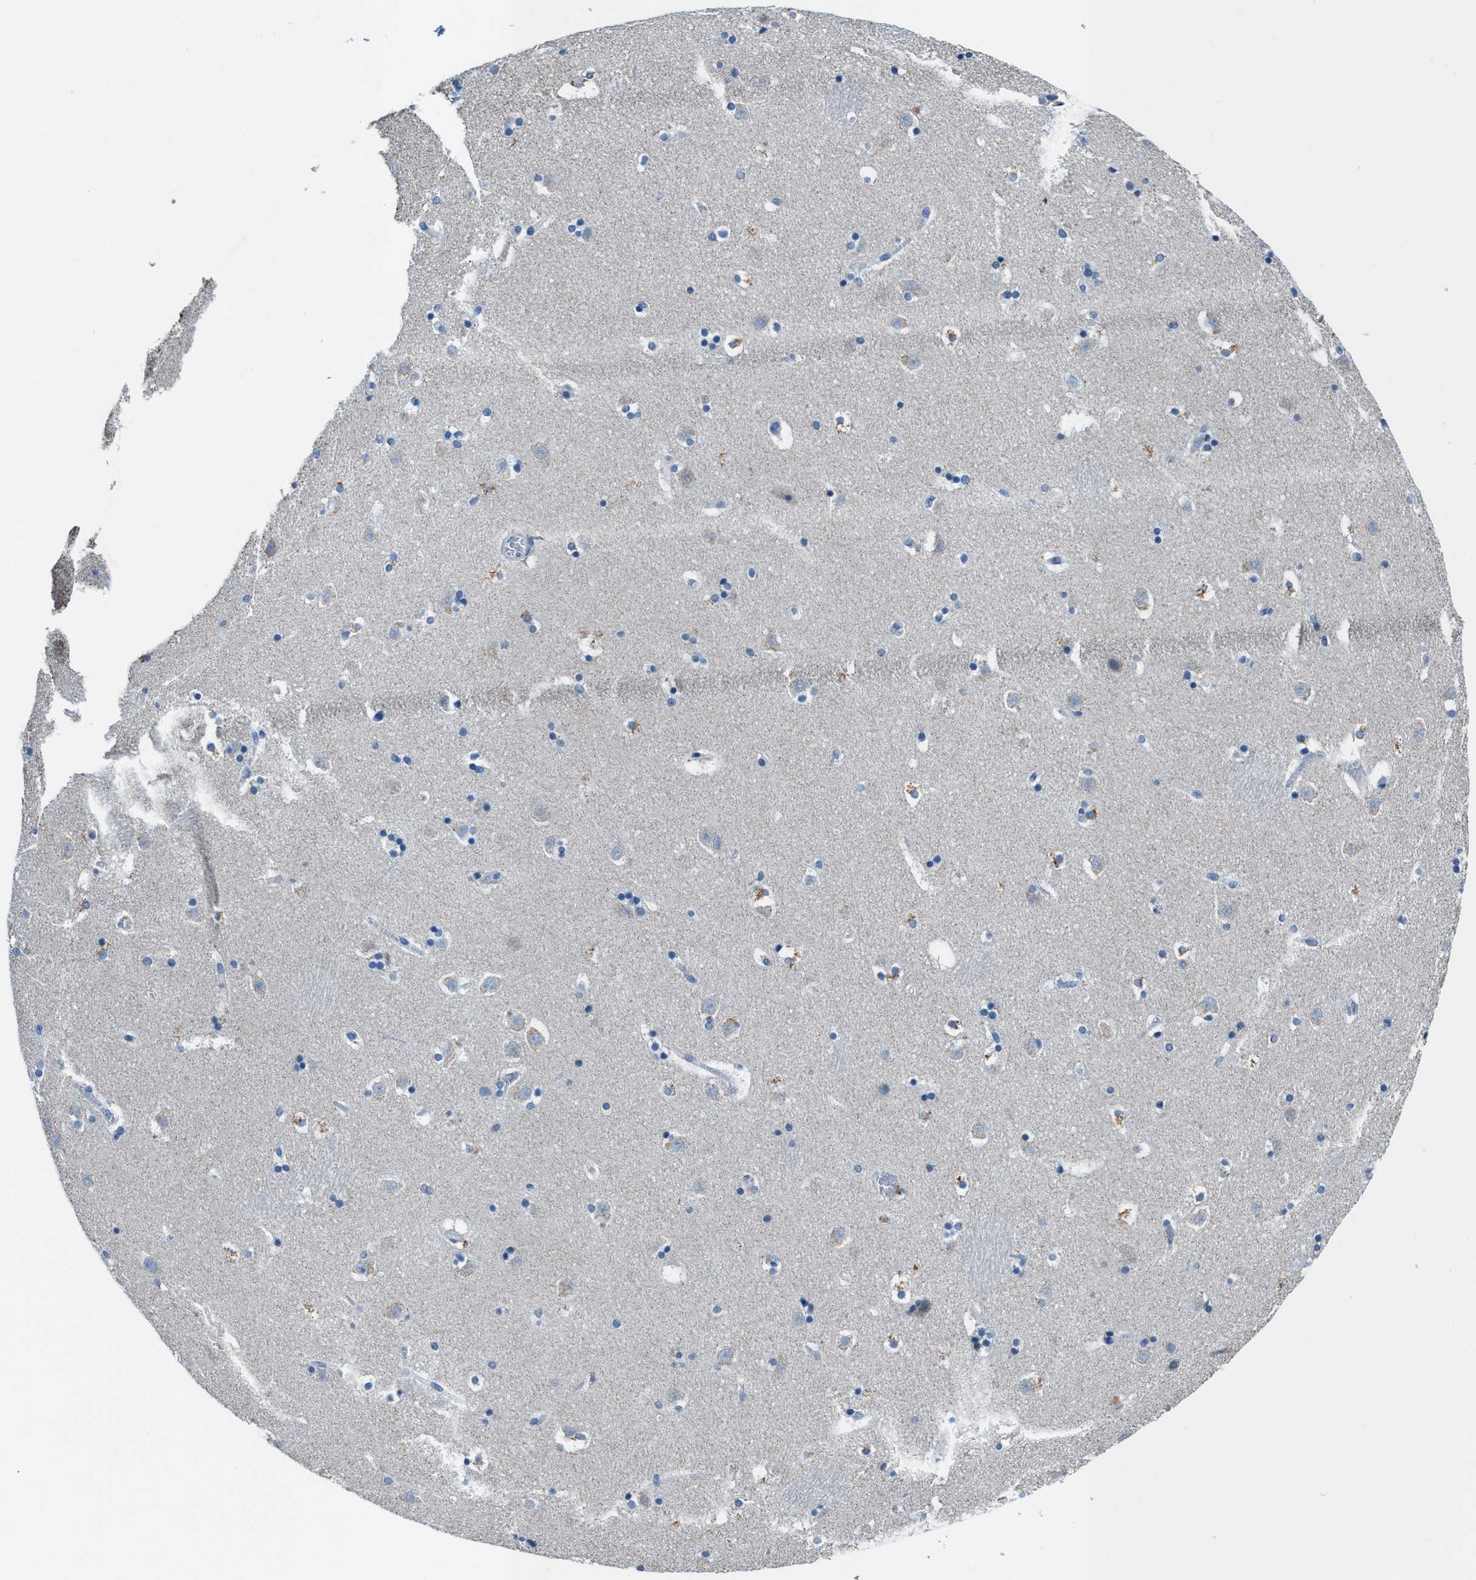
{"staining": {"intensity": "negative", "quantity": "none", "location": "none"}, "tissue": "caudate", "cell_type": "Glial cells", "image_type": "normal", "snomed": [{"axis": "morphology", "description": "Normal tissue, NOS"}, {"axis": "topography", "description": "Lateral ventricle wall"}], "caption": "Glial cells show no significant protein positivity in benign caudate. Nuclei are stained in blue.", "gene": "ADAM2", "patient": {"sex": "male", "age": 45}}